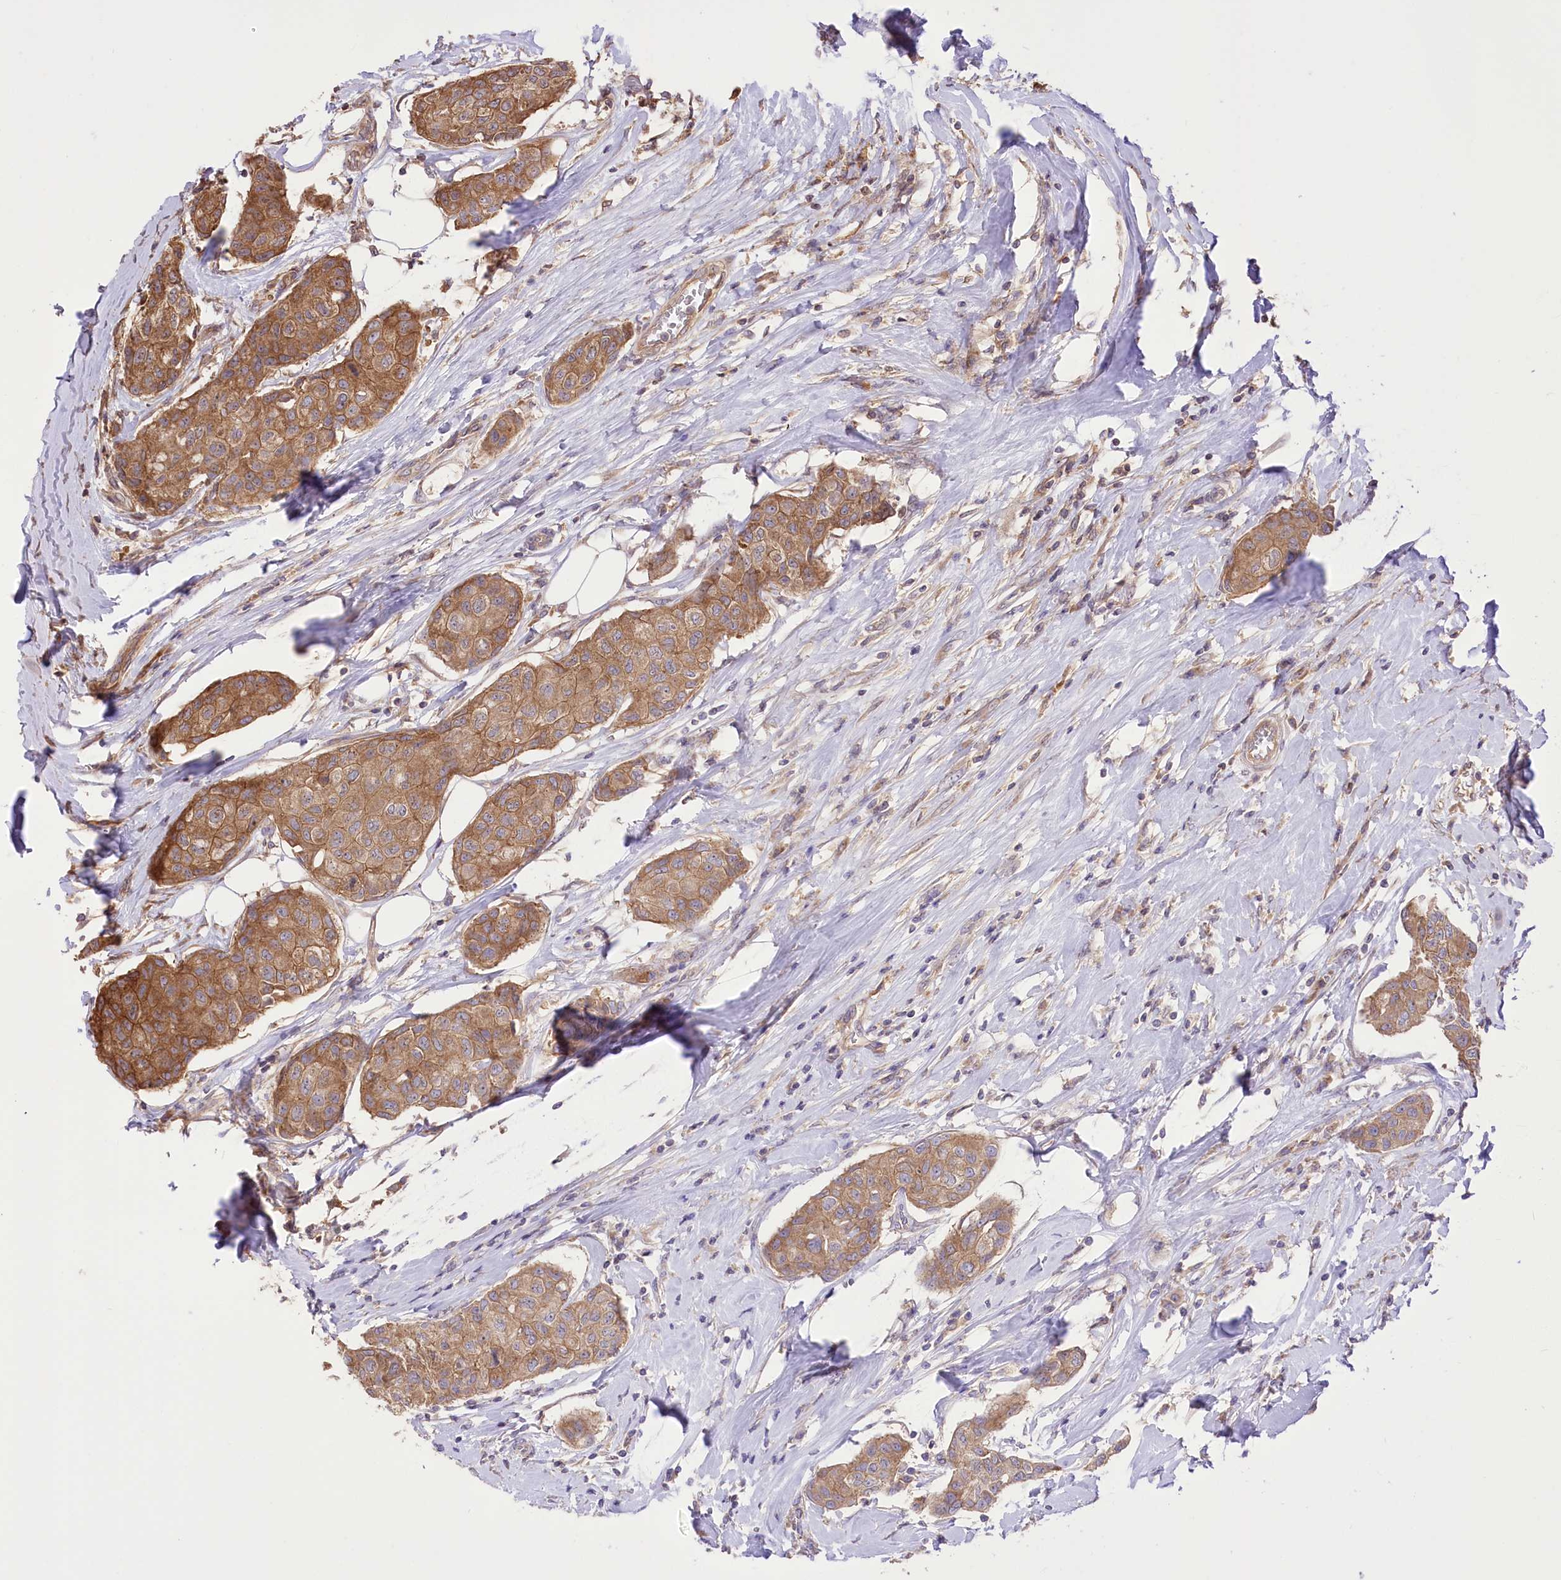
{"staining": {"intensity": "moderate", "quantity": ">75%", "location": "cytoplasmic/membranous"}, "tissue": "breast cancer", "cell_type": "Tumor cells", "image_type": "cancer", "snomed": [{"axis": "morphology", "description": "Duct carcinoma"}, {"axis": "topography", "description": "Breast"}], "caption": "The micrograph exhibits a brown stain indicating the presence of a protein in the cytoplasmic/membranous of tumor cells in breast cancer (infiltrating ductal carcinoma).", "gene": "XYLB", "patient": {"sex": "female", "age": 80}}